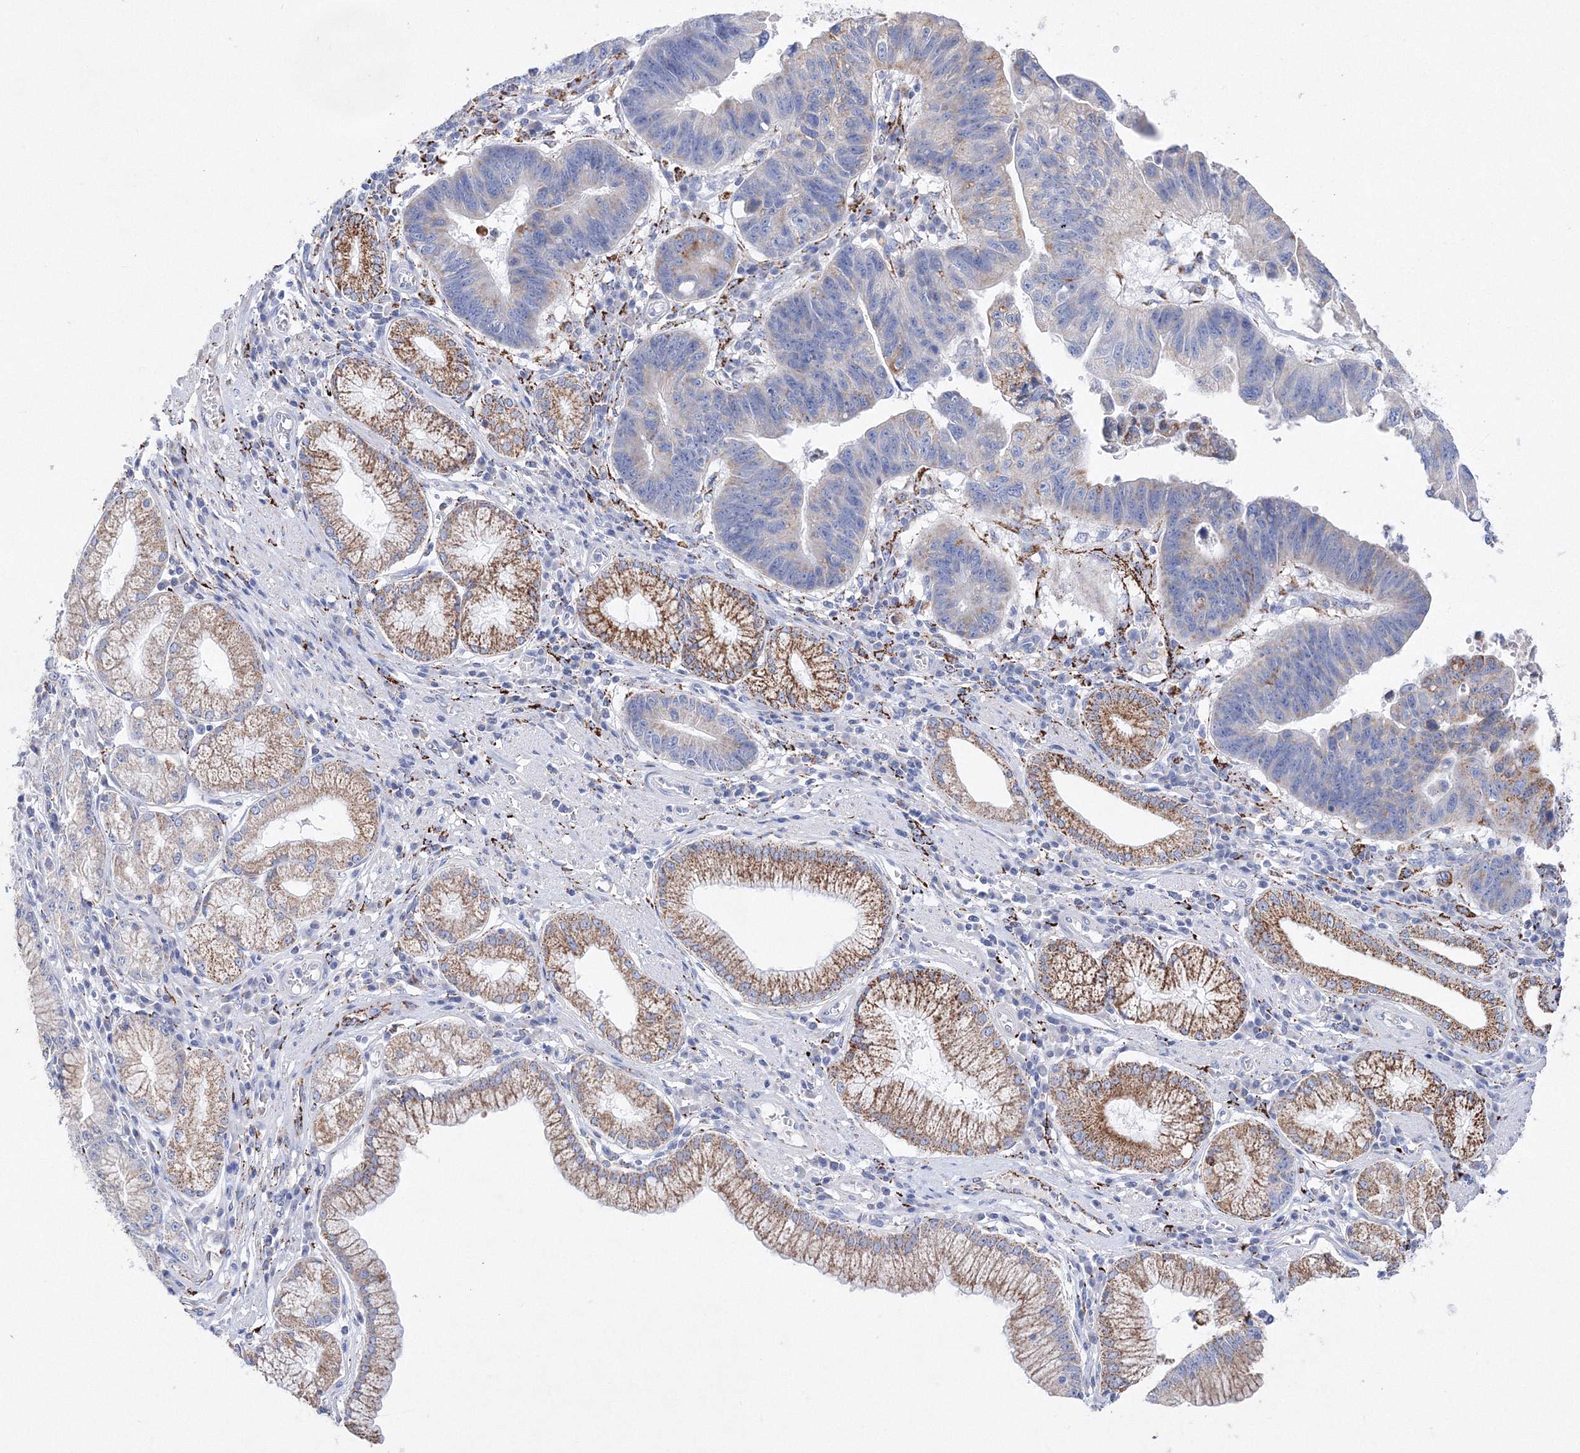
{"staining": {"intensity": "moderate", "quantity": "<25%", "location": "cytoplasmic/membranous"}, "tissue": "stomach cancer", "cell_type": "Tumor cells", "image_type": "cancer", "snomed": [{"axis": "morphology", "description": "Adenocarcinoma, NOS"}, {"axis": "topography", "description": "Stomach"}], "caption": "A high-resolution photomicrograph shows IHC staining of stomach cancer, which displays moderate cytoplasmic/membranous positivity in about <25% of tumor cells.", "gene": "MERTK", "patient": {"sex": "male", "age": 59}}